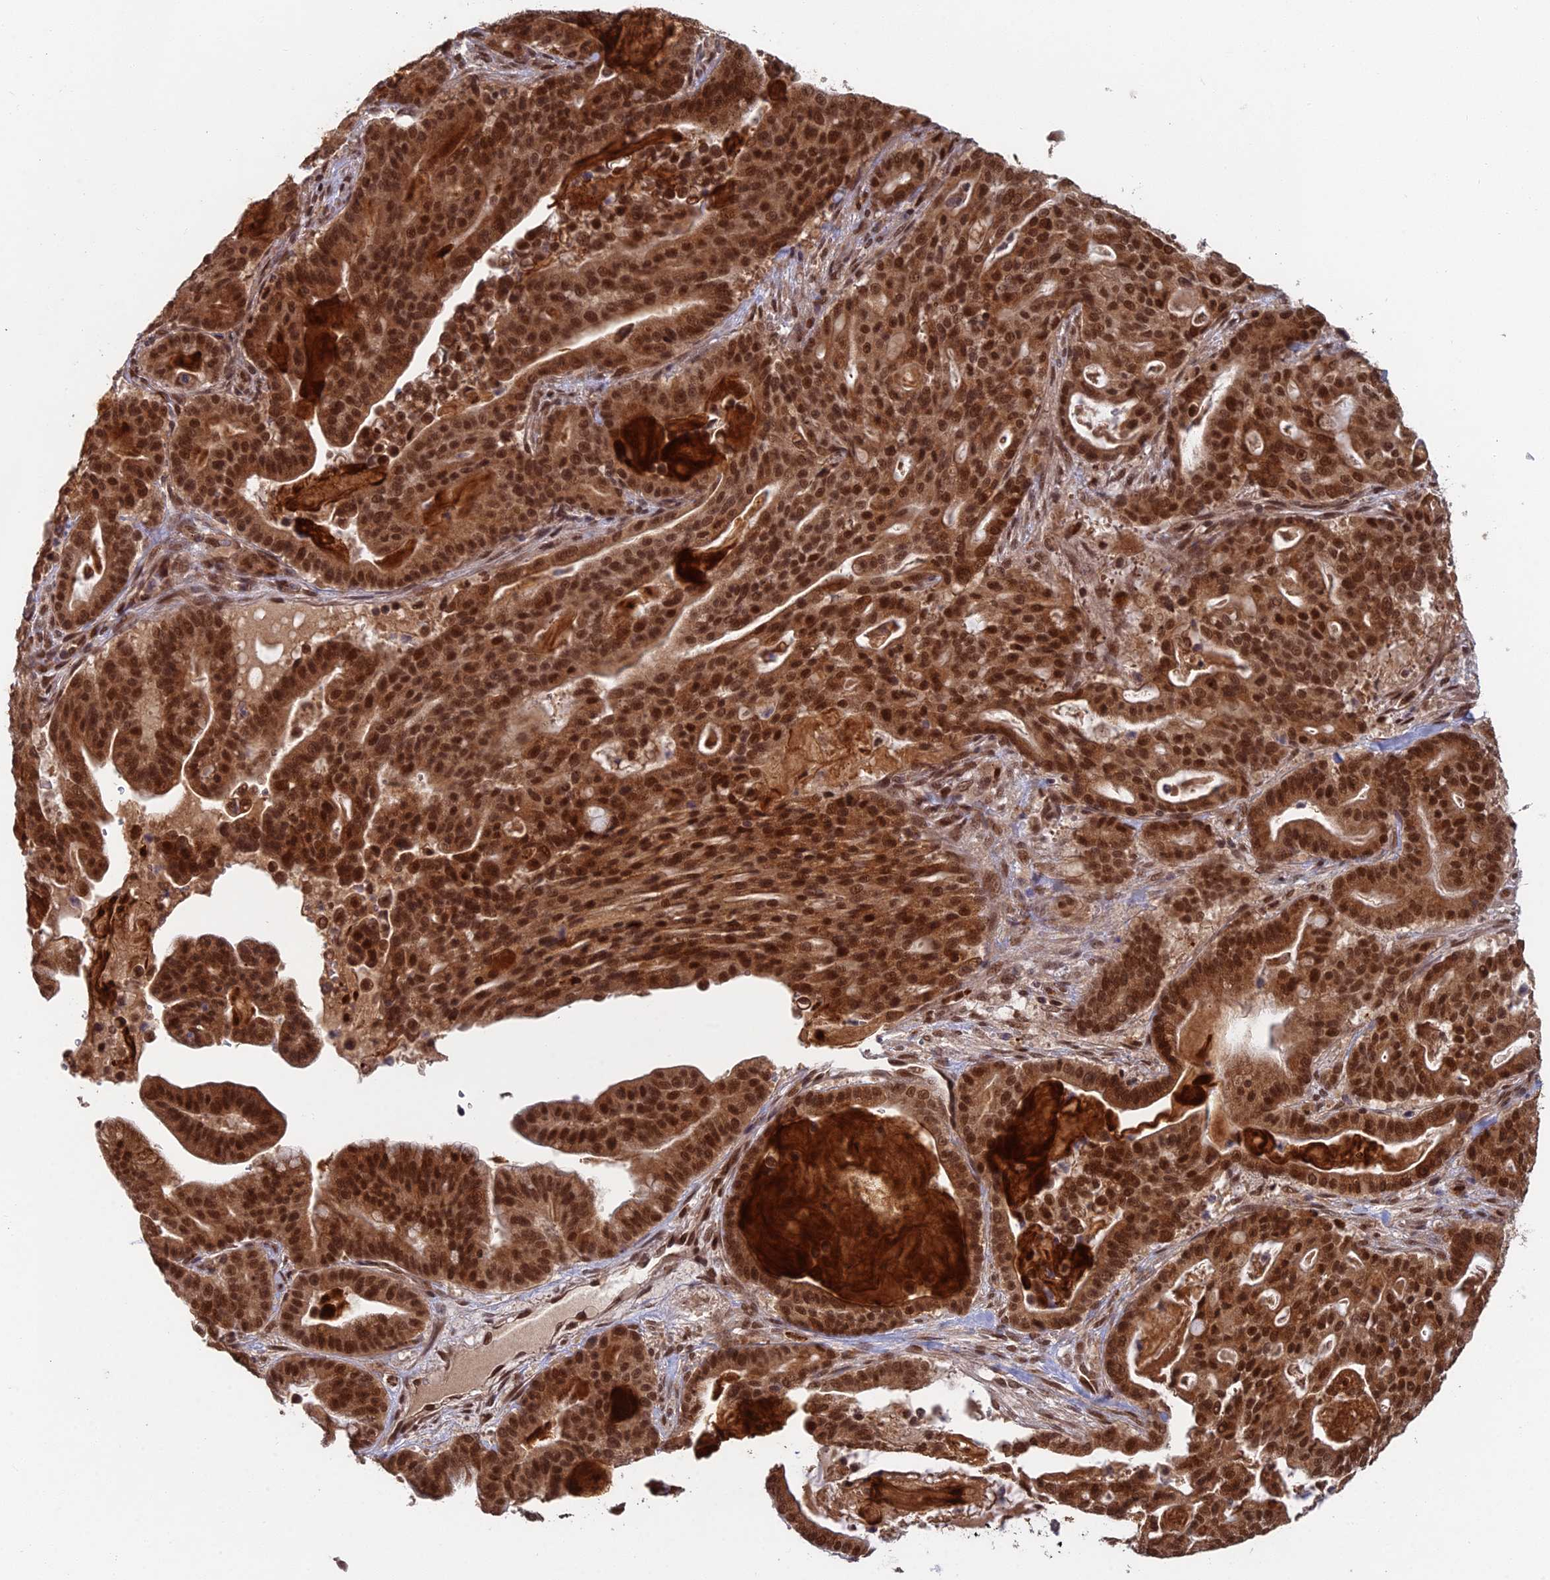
{"staining": {"intensity": "strong", "quantity": ">75%", "location": "cytoplasmic/membranous,nuclear"}, "tissue": "pancreatic cancer", "cell_type": "Tumor cells", "image_type": "cancer", "snomed": [{"axis": "morphology", "description": "Adenocarcinoma, NOS"}, {"axis": "topography", "description": "Pancreas"}], "caption": "Protein positivity by immunohistochemistry (IHC) demonstrates strong cytoplasmic/membranous and nuclear expression in about >75% of tumor cells in pancreatic cancer (adenocarcinoma).", "gene": "RANBP3", "patient": {"sex": "male", "age": 63}}